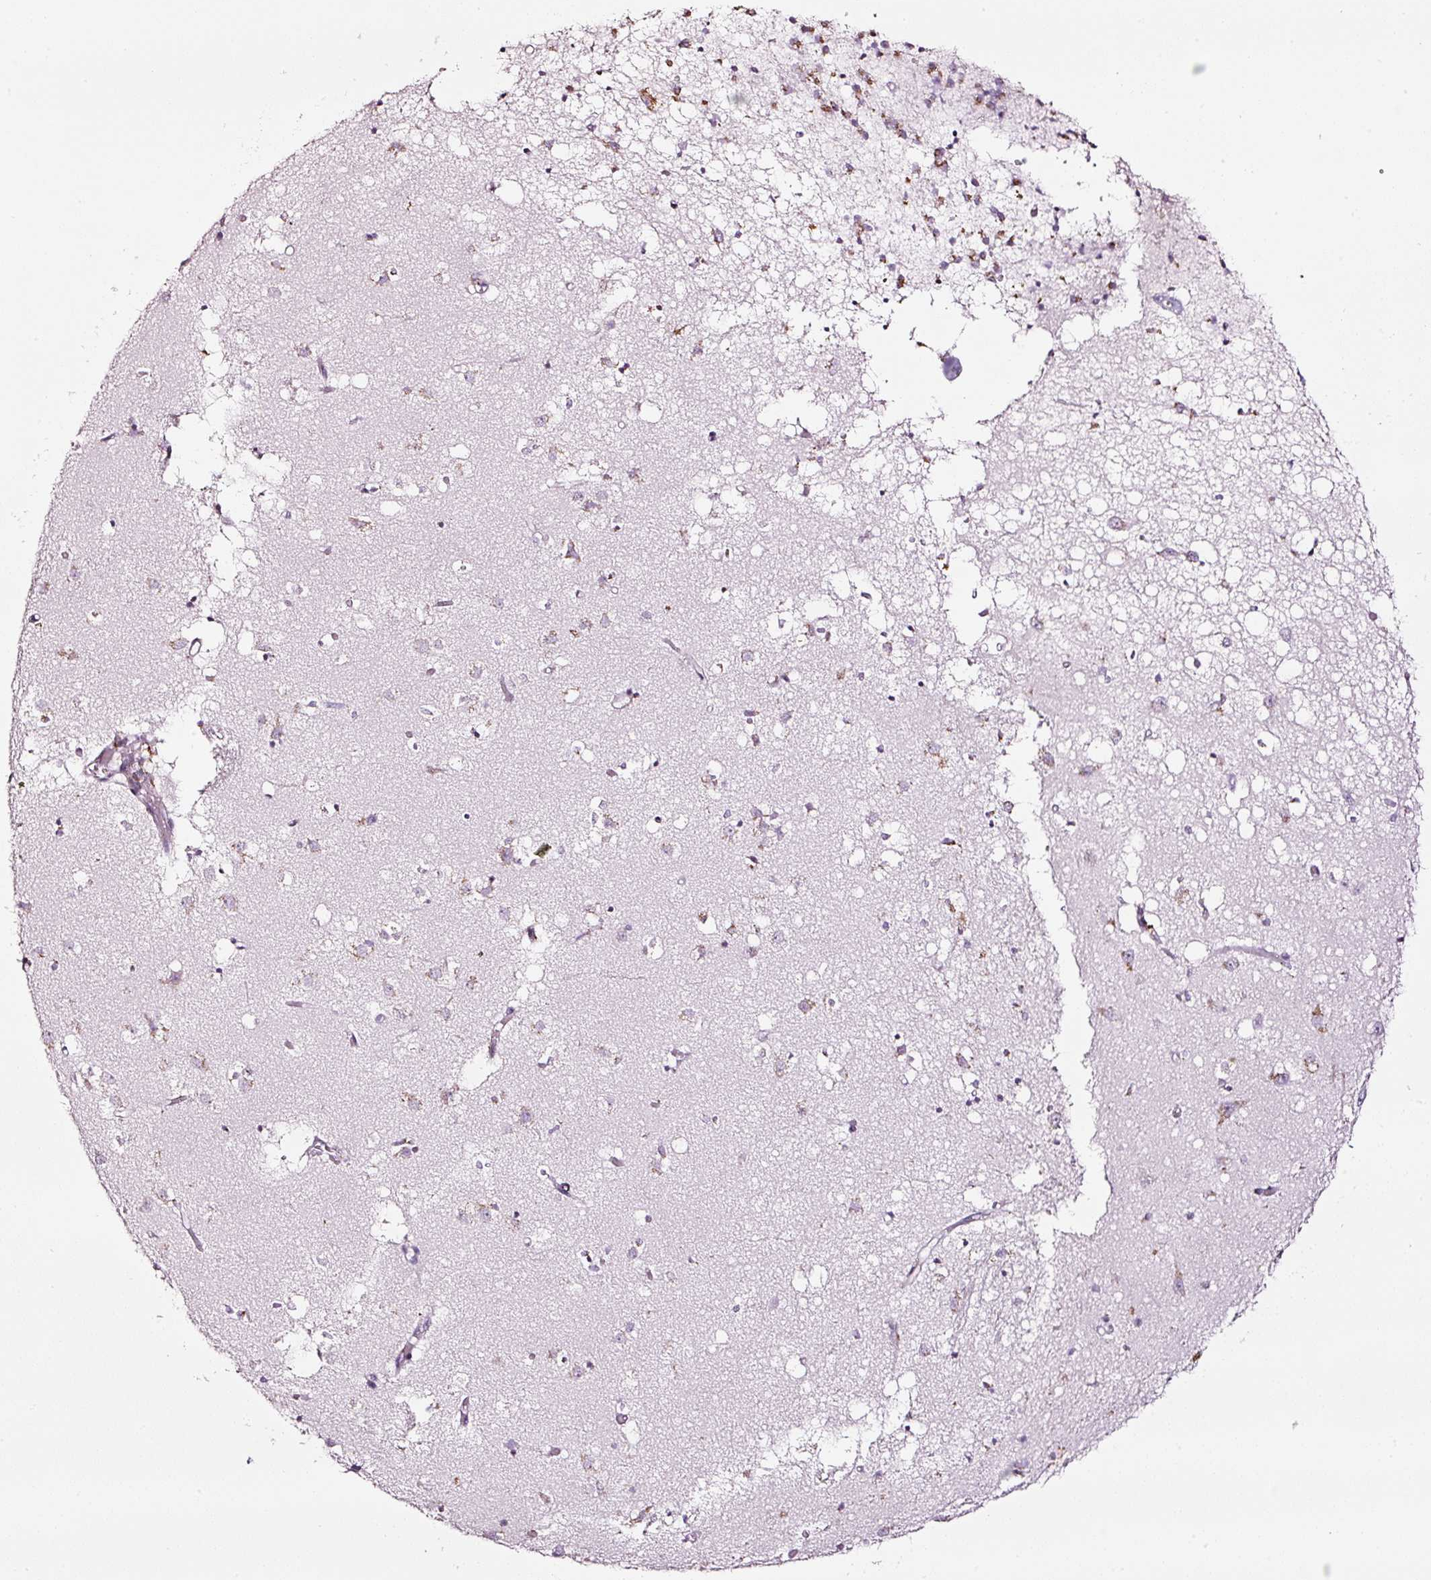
{"staining": {"intensity": "moderate", "quantity": "25%-75%", "location": "cytoplasmic/membranous"}, "tissue": "caudate", "cell_type": "Glial cells", "image_type": "normal", "snomed": [{"axis": "morphology", "description": "Normal tissue, NOS"}, {"axis": "topography", "description": "Lateral ventricle wall"}], "caption": "Immunohistochemistry photomicrograph of benign human caudate stained for a protein (brown), which exhibits medium levels of moderate cytoplasmic/membranous staining in approximately 25%-75% of glial cells.", "gene": "SDF4", "patient": {"sex": "male", "age": 70}}